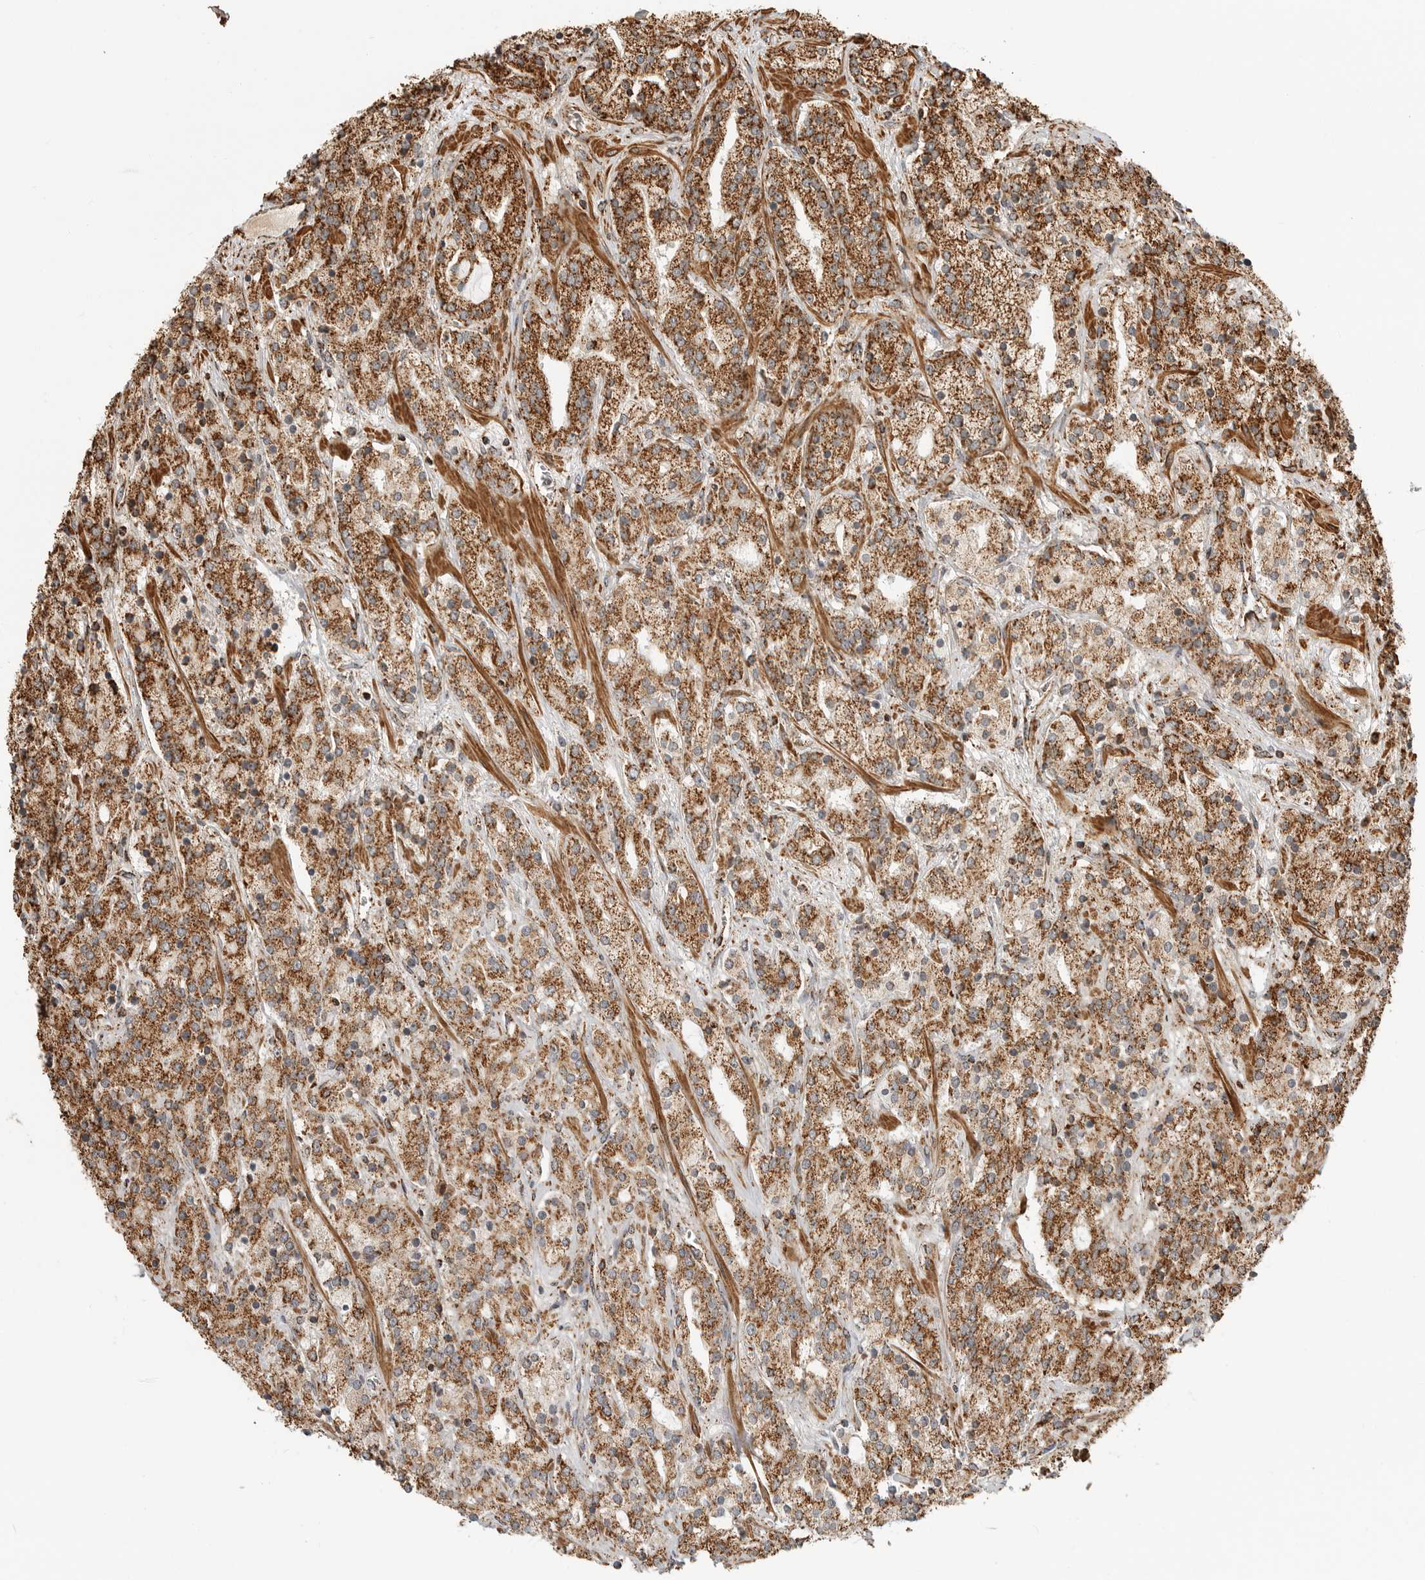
{"staining": {"intensity": "strong", "quantity": ">75%", "location": "cytoplasmic/membranous"}, "tissue": "prostate cancer", "cell_type": "Tumor cells", "image_type": "cancer", "snomed": [{"axis": "morphology", "description": "Adenocarcinoma, High grade"}, {"axis": "topography", "description": "Prostate"}], "caption": "High-grade adenocarcinoma (prostate) tissue exhibits strong cytoplasmic/membranous staining in approximately >75% of tumor cells", "gene": "BMP2K", "patient": {"sex": "male", "age": 71}}